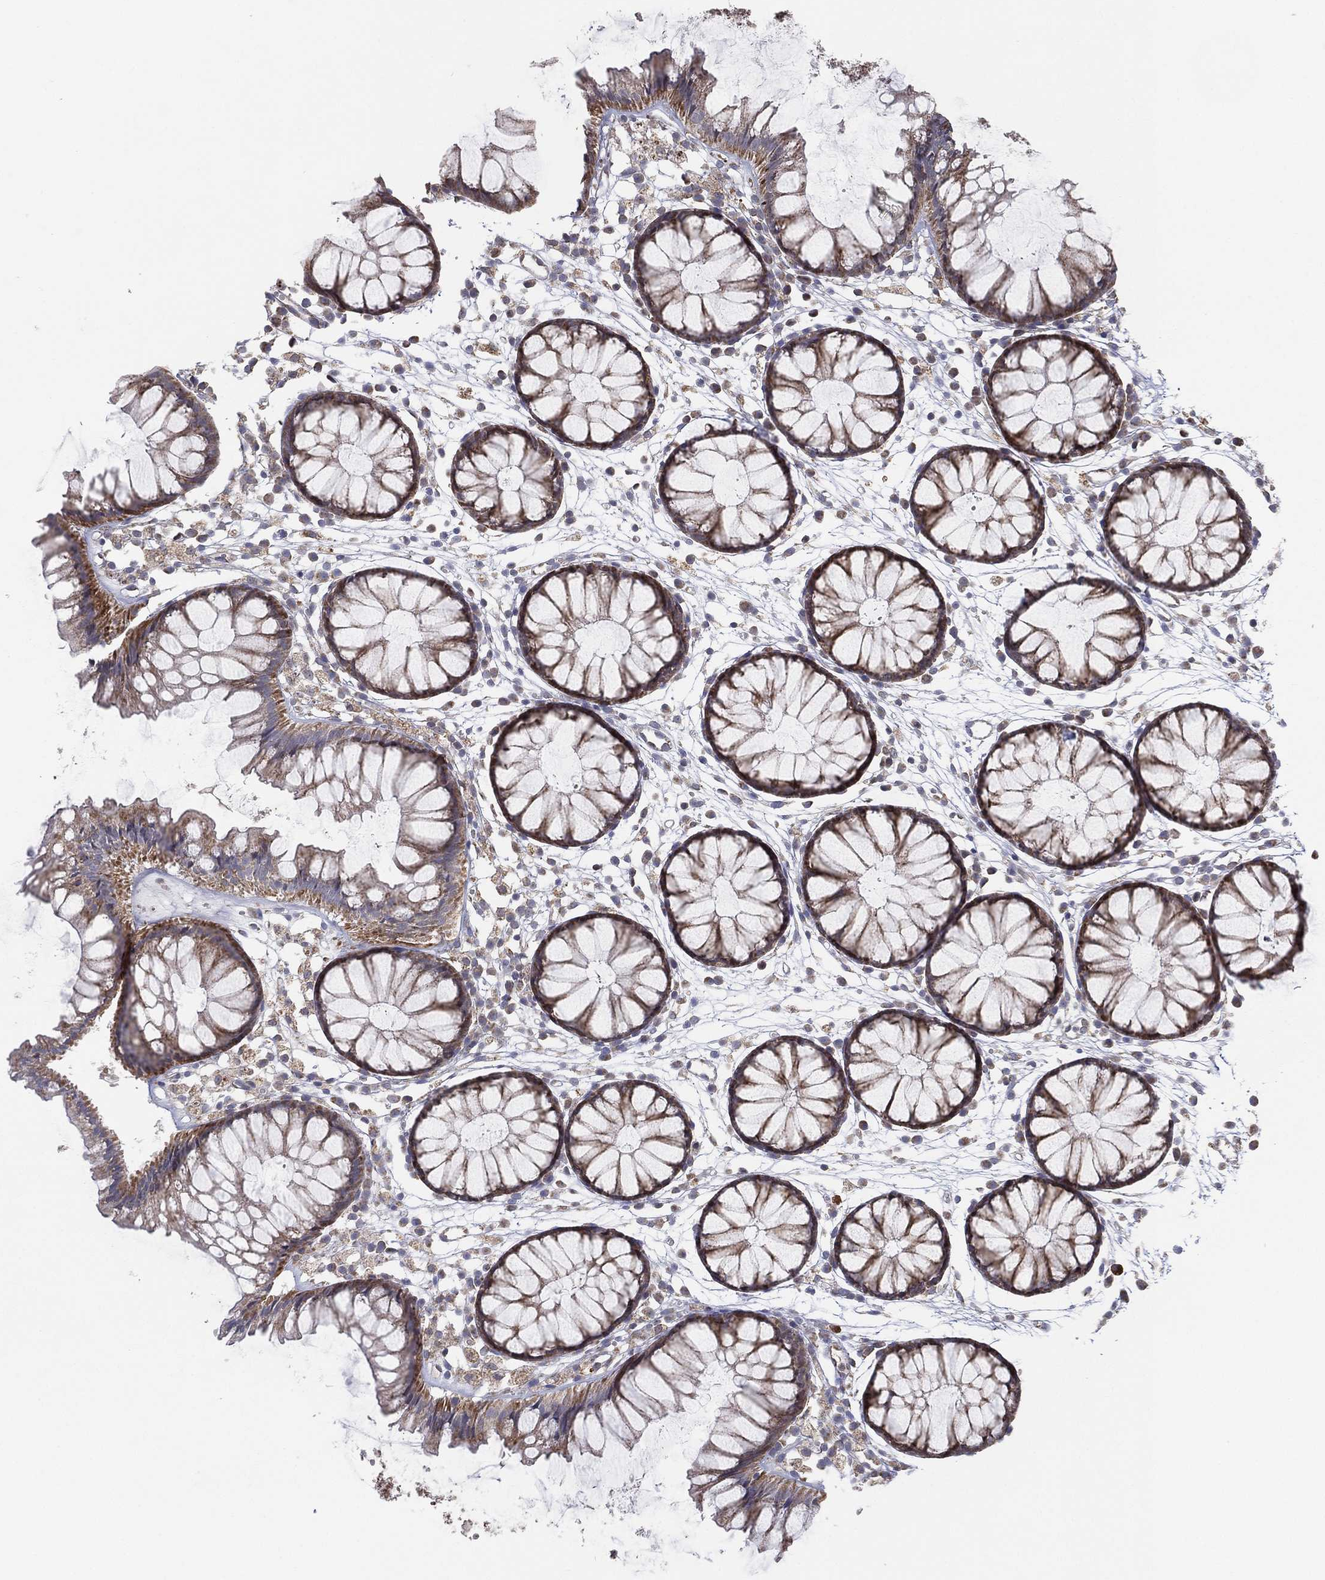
{"staining": {"intensity": "negative", "quantity": "none", "location": "none"}, "tissue": "colon", "cell_type": "Endothelial cells", "image_type": "normal", "snomed": [{"axis": "morphology", "description": "Normal tissue, NOS"}, {"axis": "morphology", "description": "Adenocarcinoma, NOS"}, {"axis": "topography", "description": "Colon"}], "caption": "This is a photomicrograph of immunohistochemistry (IHC) staining of unremarkable colon, which shows no expression in endothelial cells.", "gene": "PSMG4", "patient": {"sex": "male", "age": 65}}